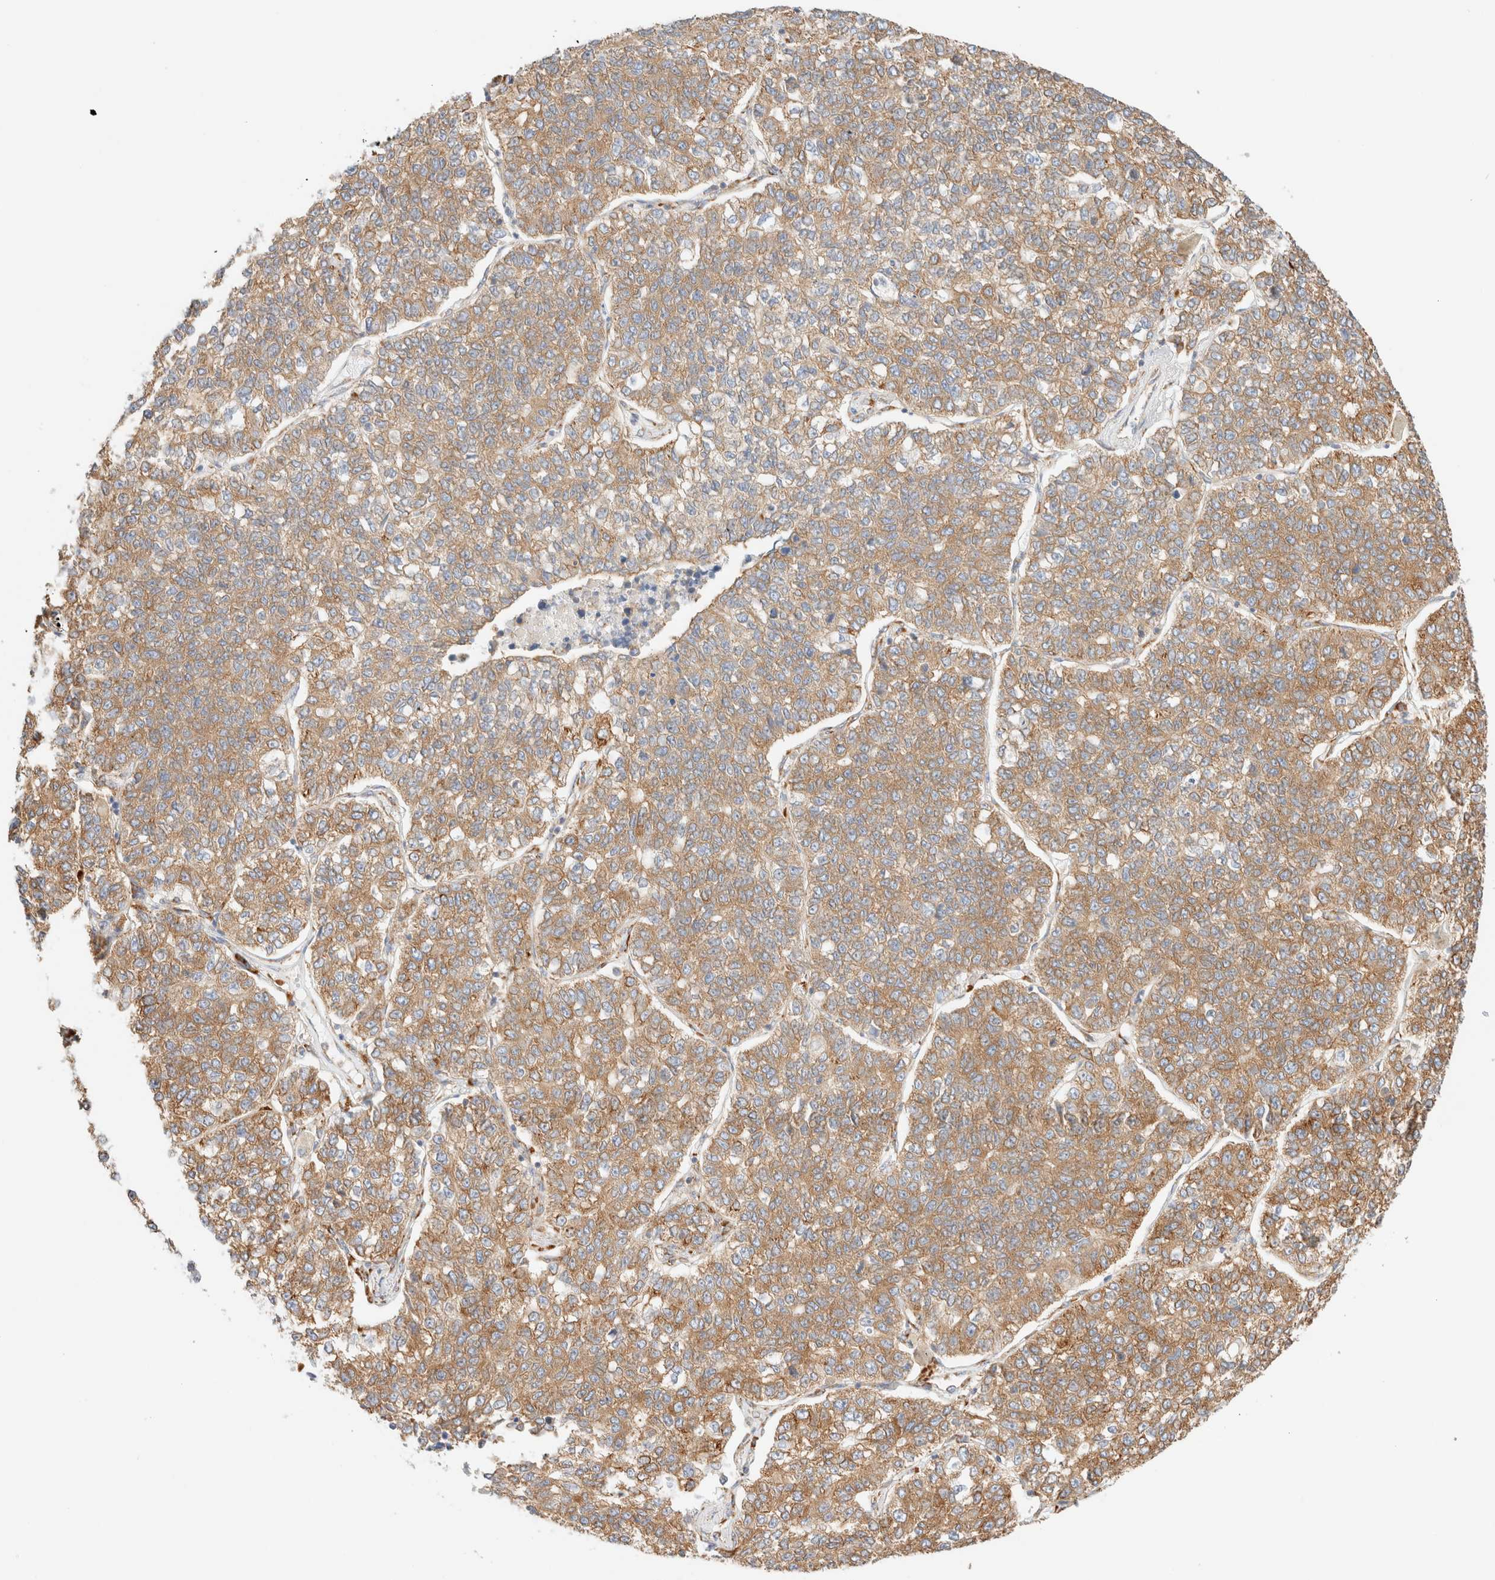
{"staining": {"intensity": "moderate", "quantity": ">75%", "location": "cytoplasmic/membranous"}, "tissue": "lung cancer", "cell_type": "Tumor cells", "image_type": "cancer", "snomed": [{"axis": "morphology", "description": "Adenocarcinoma, NOS"}, {"axis": "topography", "description": "Lung"}], "caption": "A photomicrograph of human lung adenocarcinoma stained for a protein shows moderate cytoplasmic/membranous brown staining in tumor cells. Using DAB (brown) and hematoxylin (blue) stains, captured at high magnification using brightfield microscopy.", "gene": "ZC2HC1A", "patient": {"sex": "male", "age": 49}}